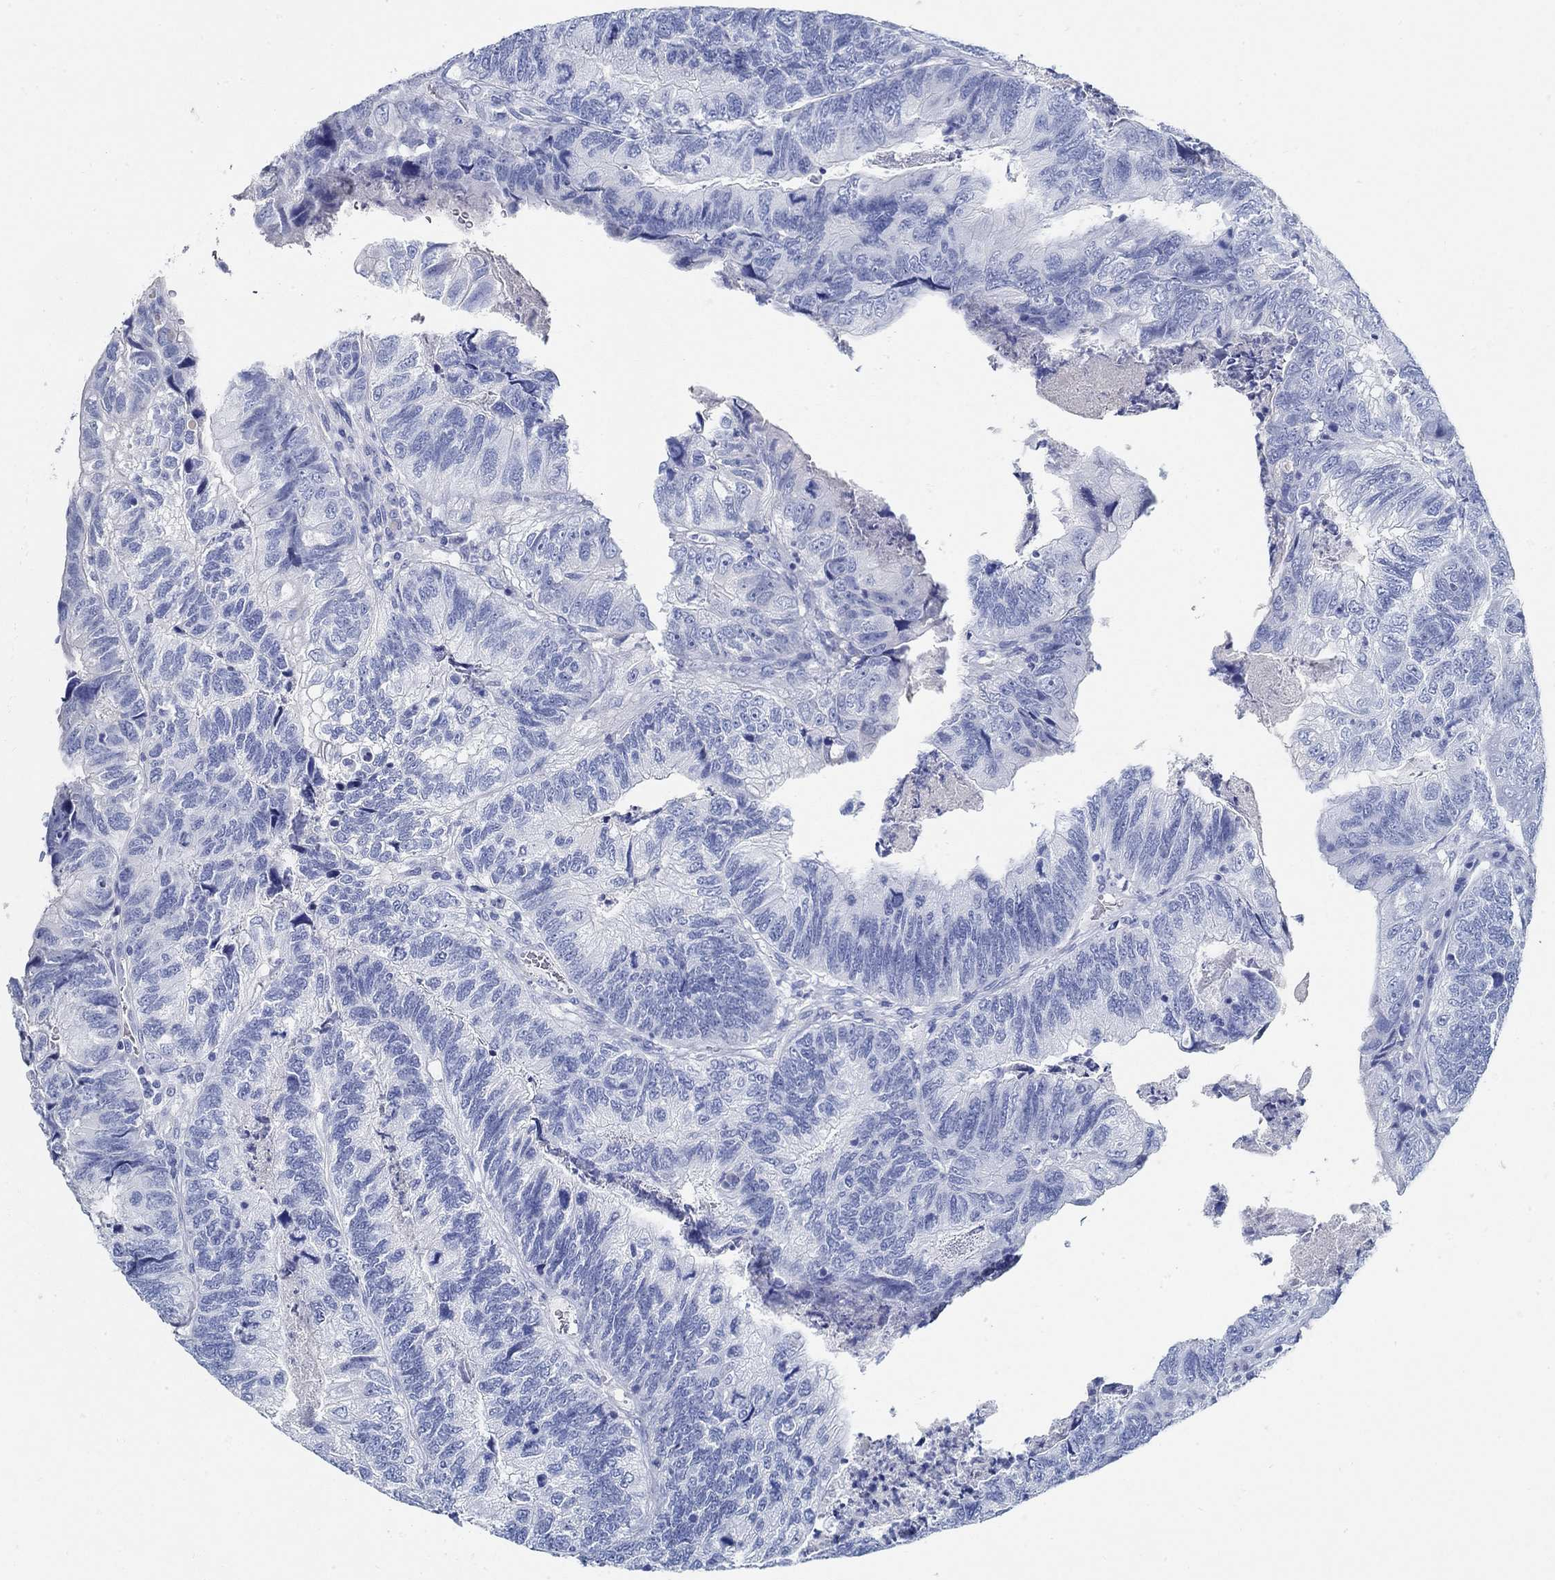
{"staining": {"intensity": "negative", "quantity": "none", "location": "none"}, "tissue": "colorectal cancer", "cell_type": "Tumor cells", "image_type": "cancer", "snomed": [{"axis": "morphology", "description": "Adenocarcinoma, NOS"}, {"axis": "topography", "description": "Colon"}], "caption": "Tumor cells are negative for protein expression in human colorectal cancer (adenocarcinoma).", "gene": "SLC45A1", "patient": {"sex": "female", "age": 67}}